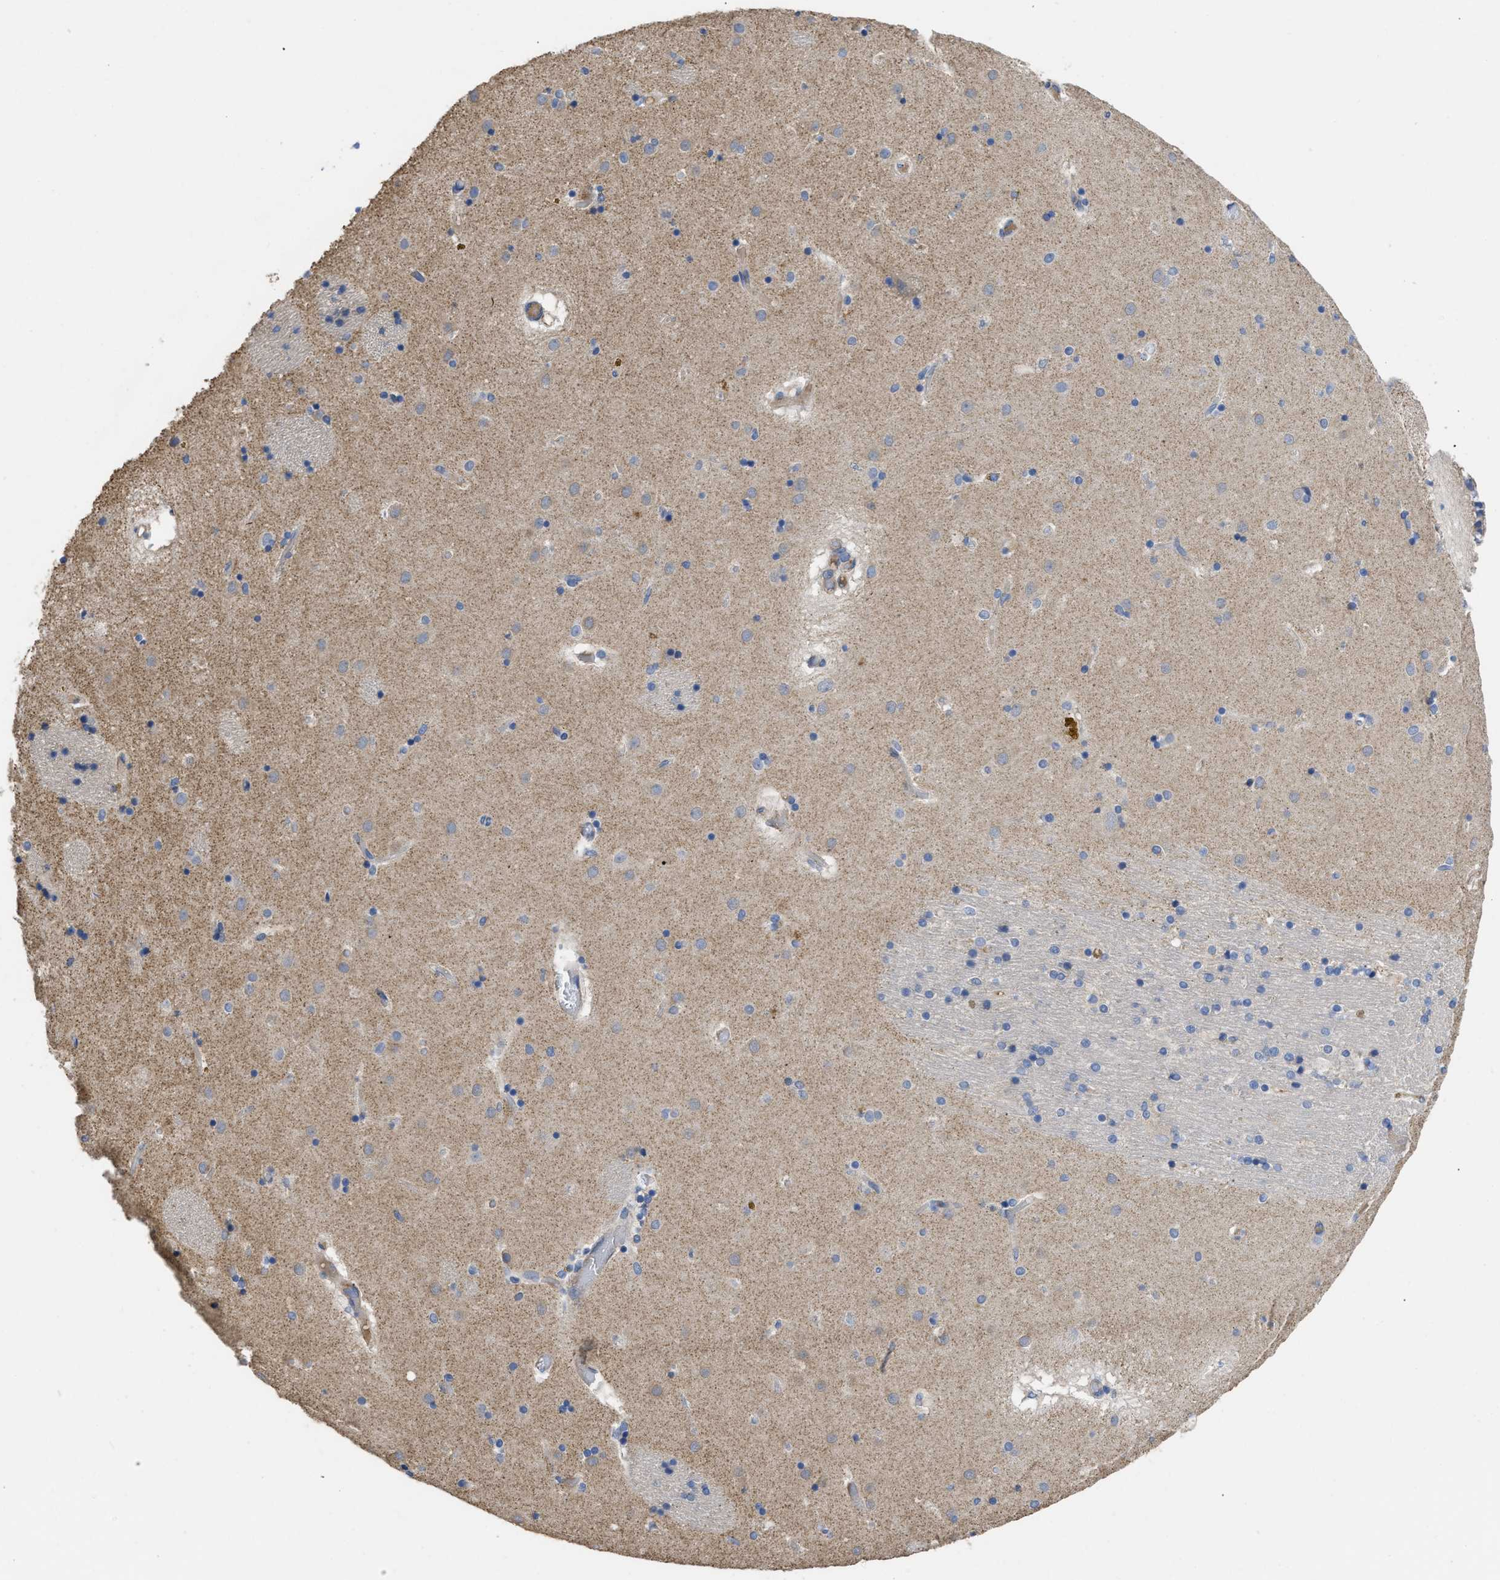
{"staining": {"intensity": "negative", "quantity": "none", "location": "none"}, "tissue": "caudate", "cell_type": "Glial cells", "image_type": "normal", "snomed": [{"axis": "morphology", "description": "Normal tissue, NOS"}, {"axis": "topography", "description": "Lateral ventricle wall"}], "caption": "Protein analysis of unremarkable caudate demonstrates no significant expression in glial cells.", "gene": "USP4", "patient": {"sex": "male", "age": 70}}